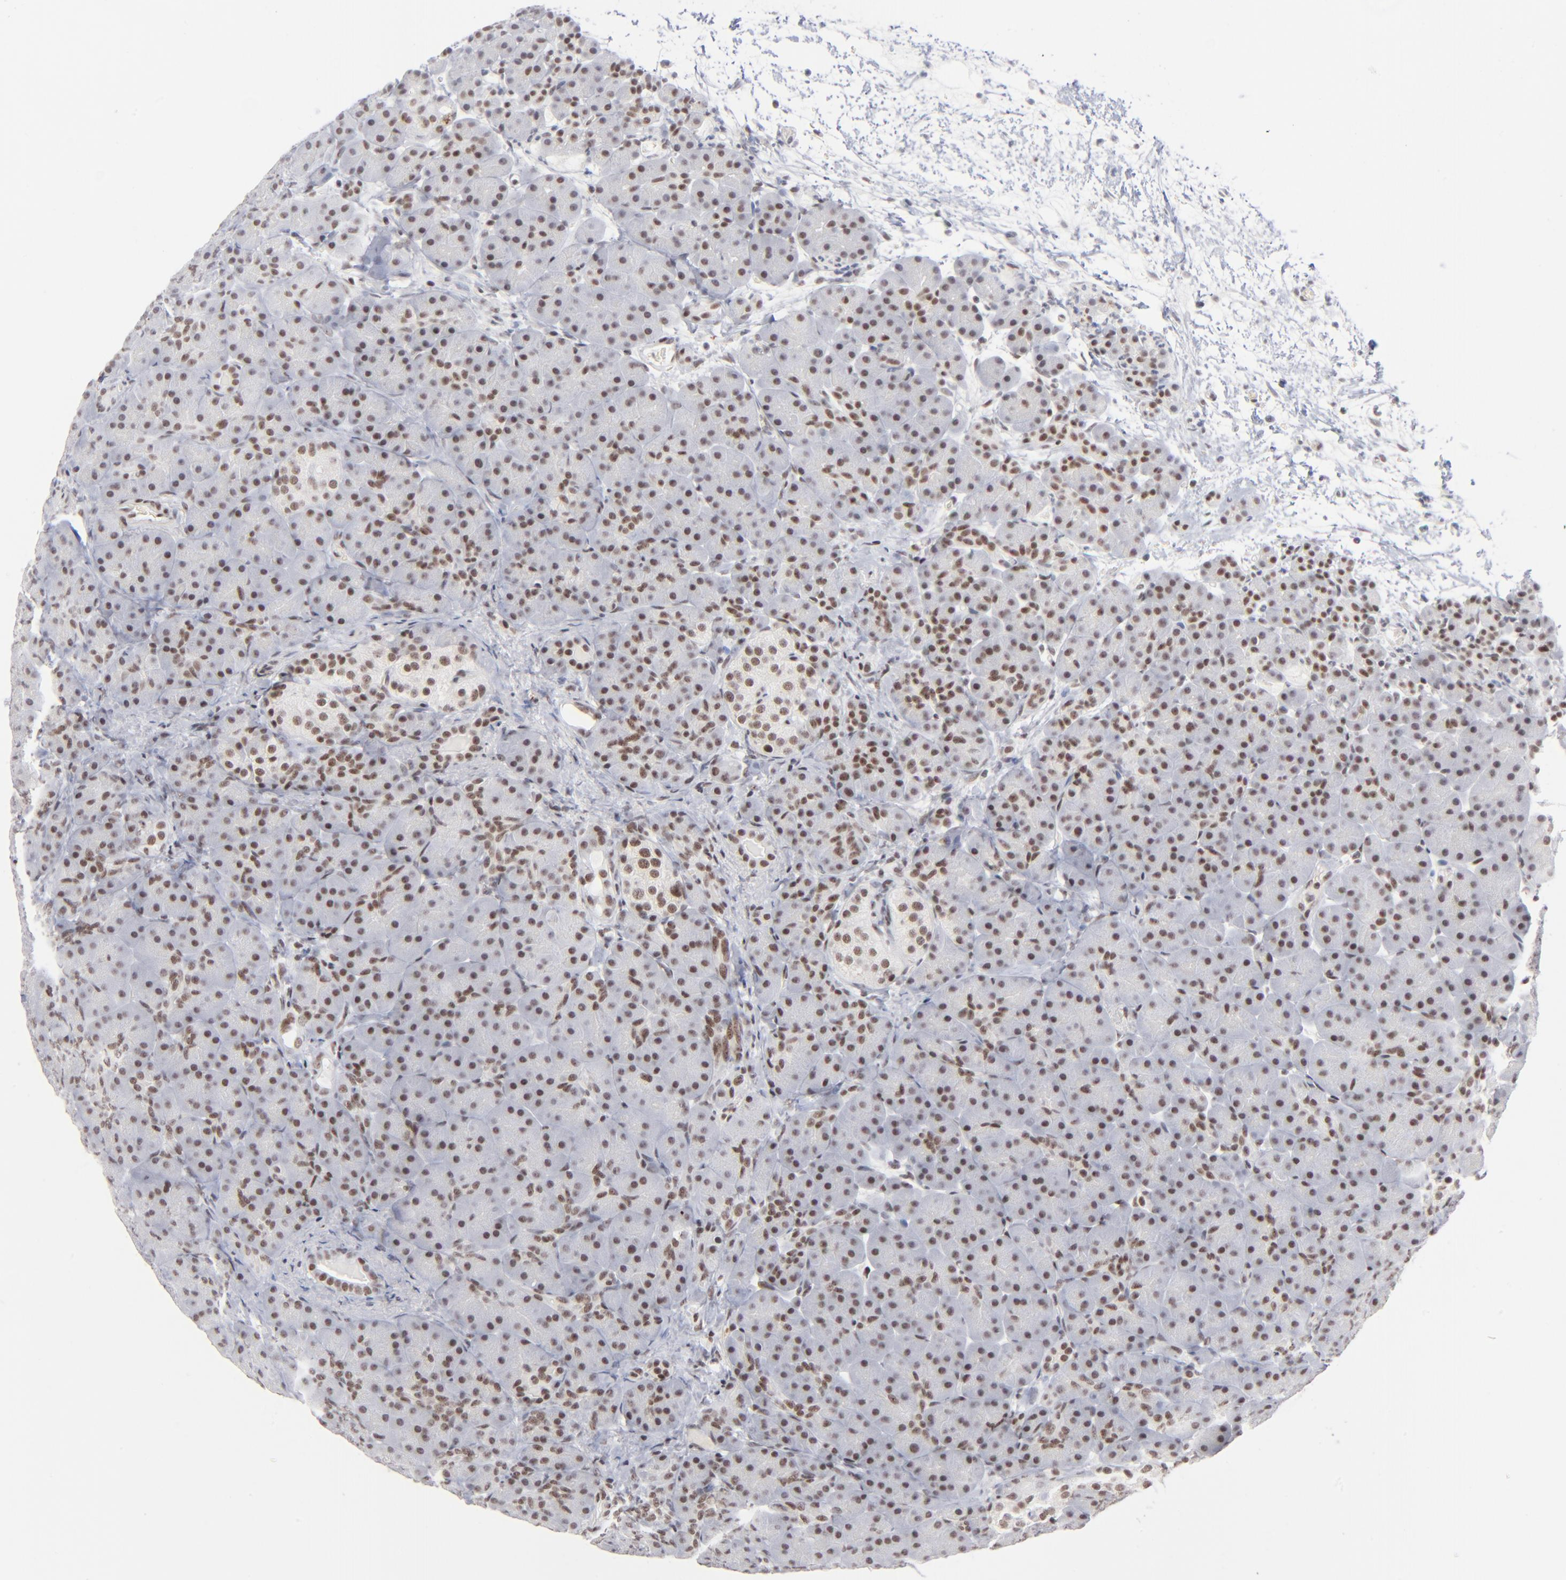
{"staining": {"intensity": "weak", "quantity": ">75%", "location": "nuclear"}, "tissue": "pancreas", "cell_type": "Exocrine glandular cells", "image_type": "normal", "snomed": [{"axis": "morphology", "description": "Normal tissue, NOS"}, {"axis": "topography", "description": "Pancreas"}], "caption": "DAB immunohistochemical staining of benign pancreas shows weak nuclear protein expression in about >75% of exocrine glandular cells. (DAB (3,3'-diaminobenzidine) = brown stain, brightfield microscopy at high magnification).", "gene": "ZNF143", "patient": {"sex": "male", "age": 66}}